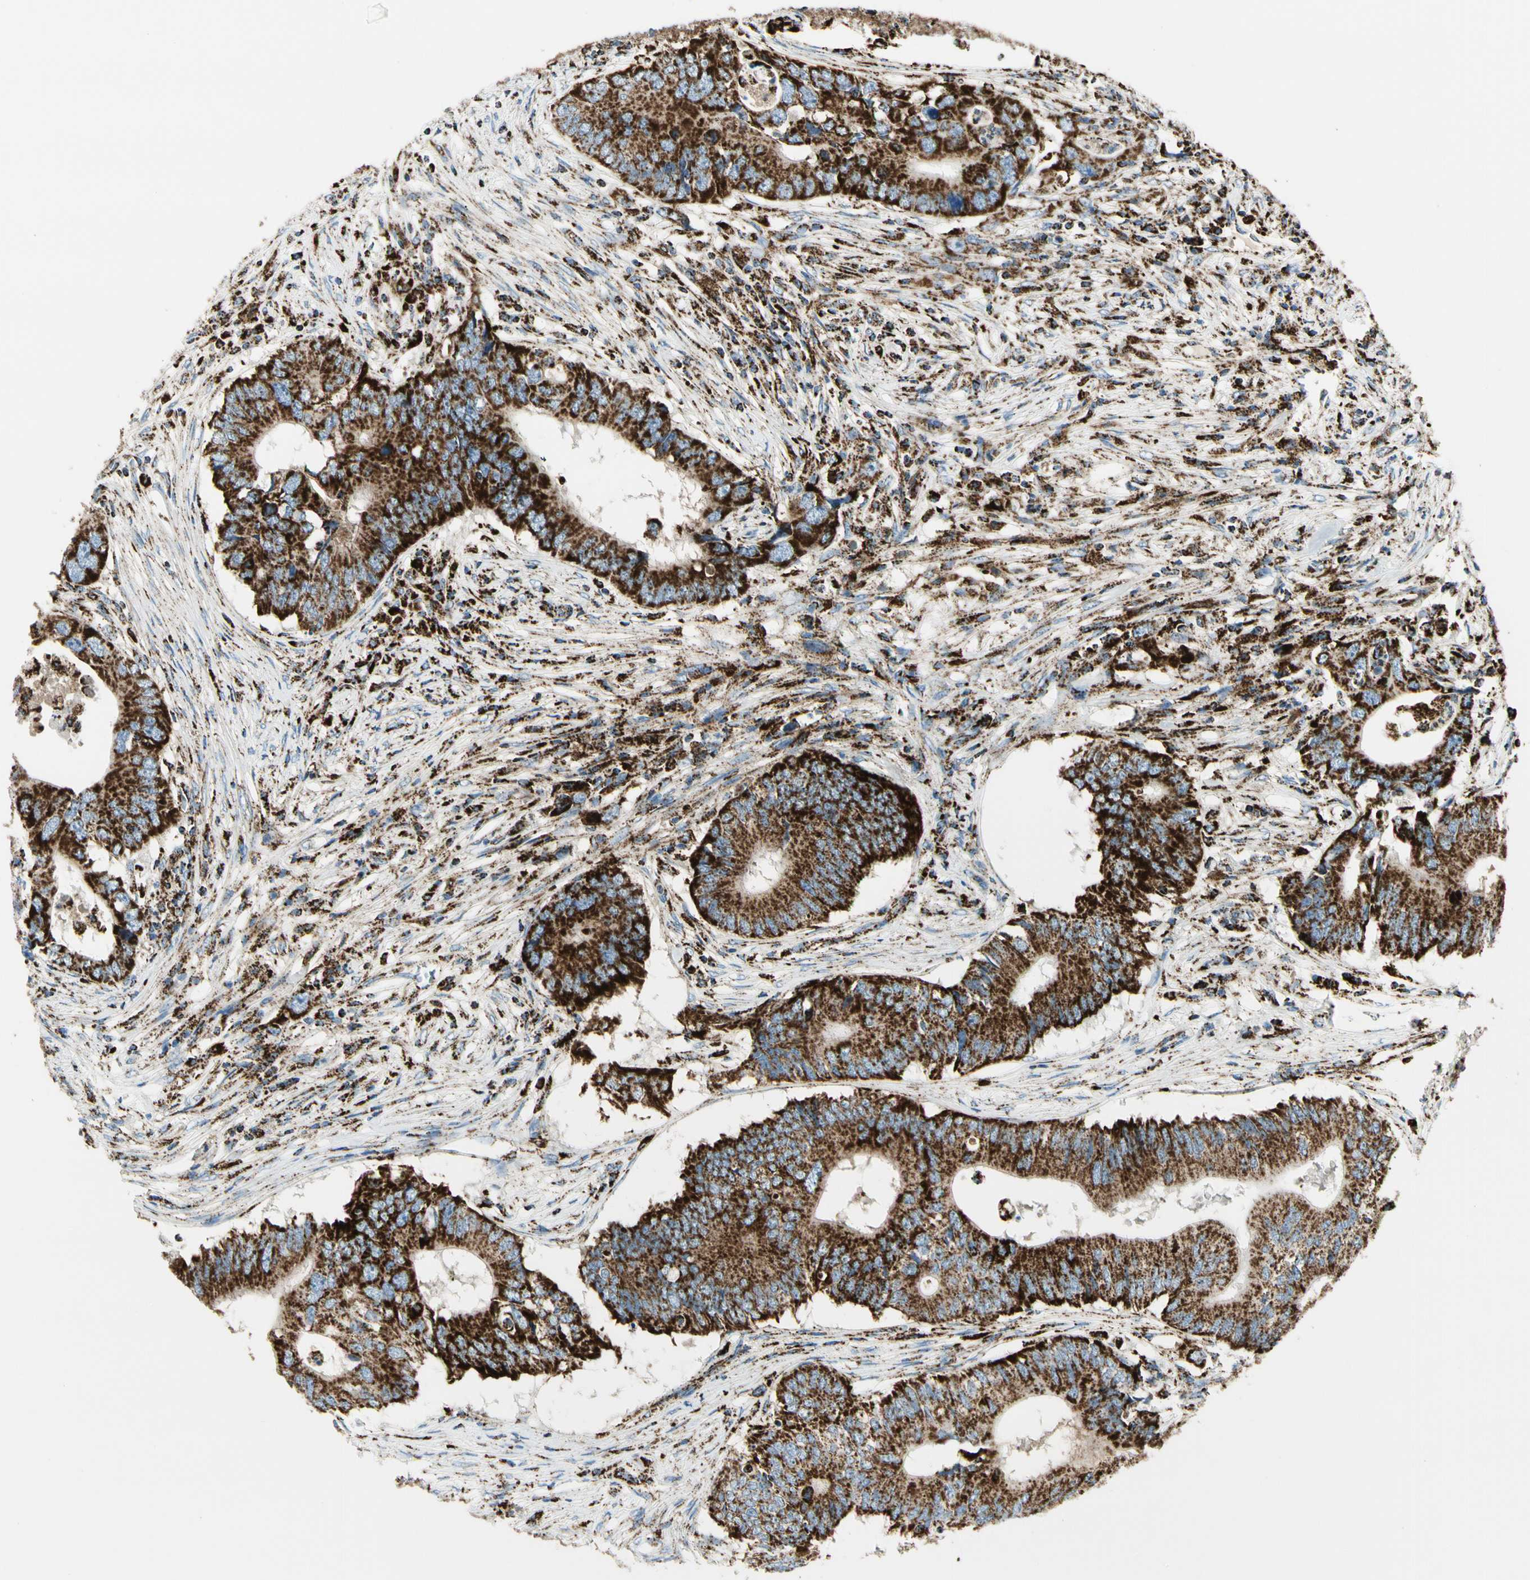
{"staining": {"intensity": "strong", "quantity": ">75%", "location": "cytoplasmic/membranous"}, "tissue": "colorectal cancer", "cell_type": "Tumor cells", "image_type": "cancer", "snomed": [{"axis": "morphology", "description": "Adenocarcinoma, NOS"}, {"axis": "topography", "description": "Colon"}], "caption": "Protein staining of colorectal cancer (adenocarcinoma) tissue reveals strong cytoplasmic/membranous staining in about >75% of tumor cells.", "gene": "ME2", "patient": {"sex": "male", "age": 71}}